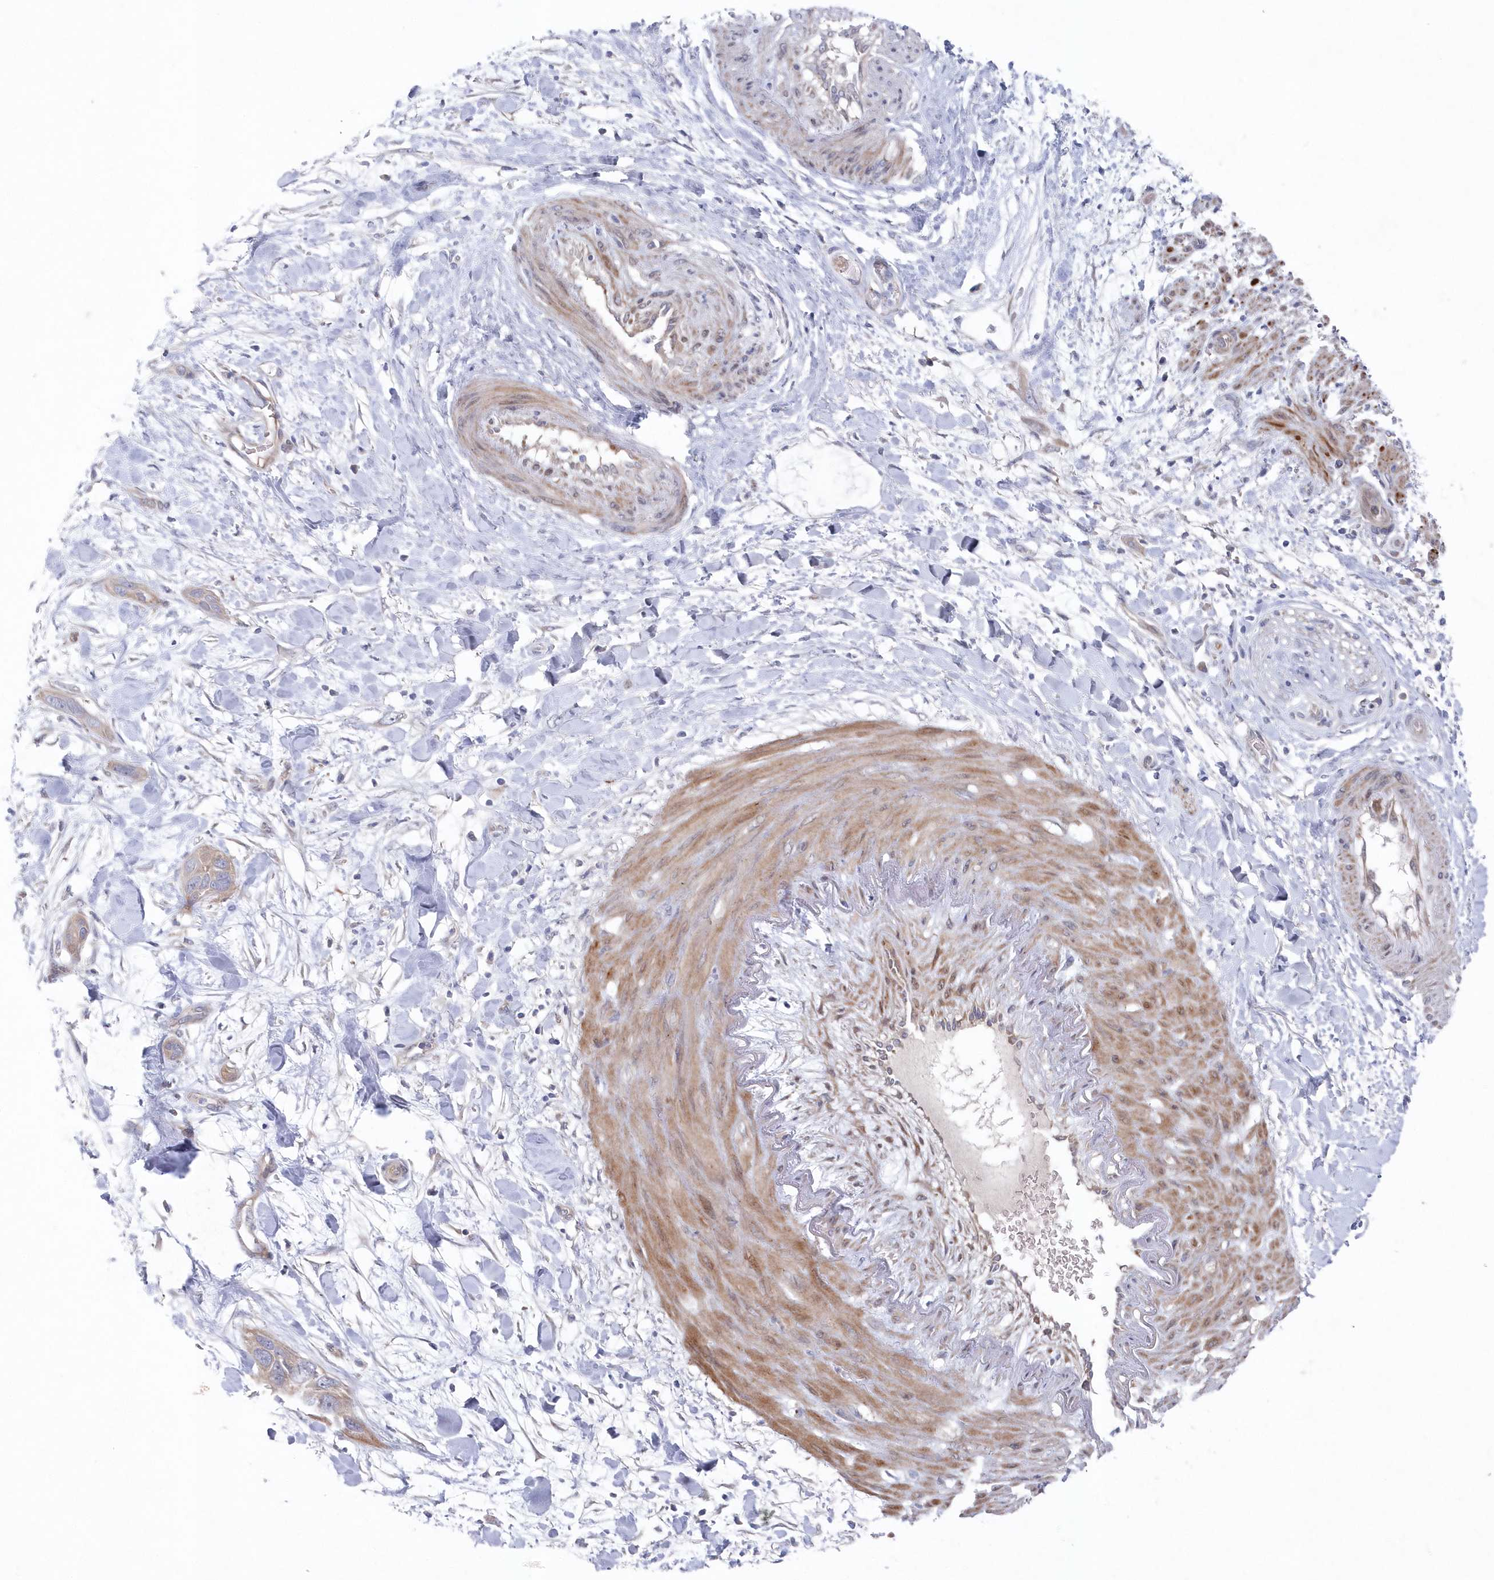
{"staining": {"intensity": "weak", "quantity": "<25%", "location": "cytoplasmic/membranous"}, "tissue": "pancreatic cancer", "cell_type": "Tumor cells", "image_type": "cancer", "snomed": [{"axis": "morphology", "description": "Adenocarcinoma, NOS"}, {"axis": "topography", "description": "Pancreas"}], "caption": "Tumor cells show no significant protein positivity in adenocarcinoma (pancreatic).", "gene": "KIAA1586", "patient": {"sex": "female", "age": 60}}